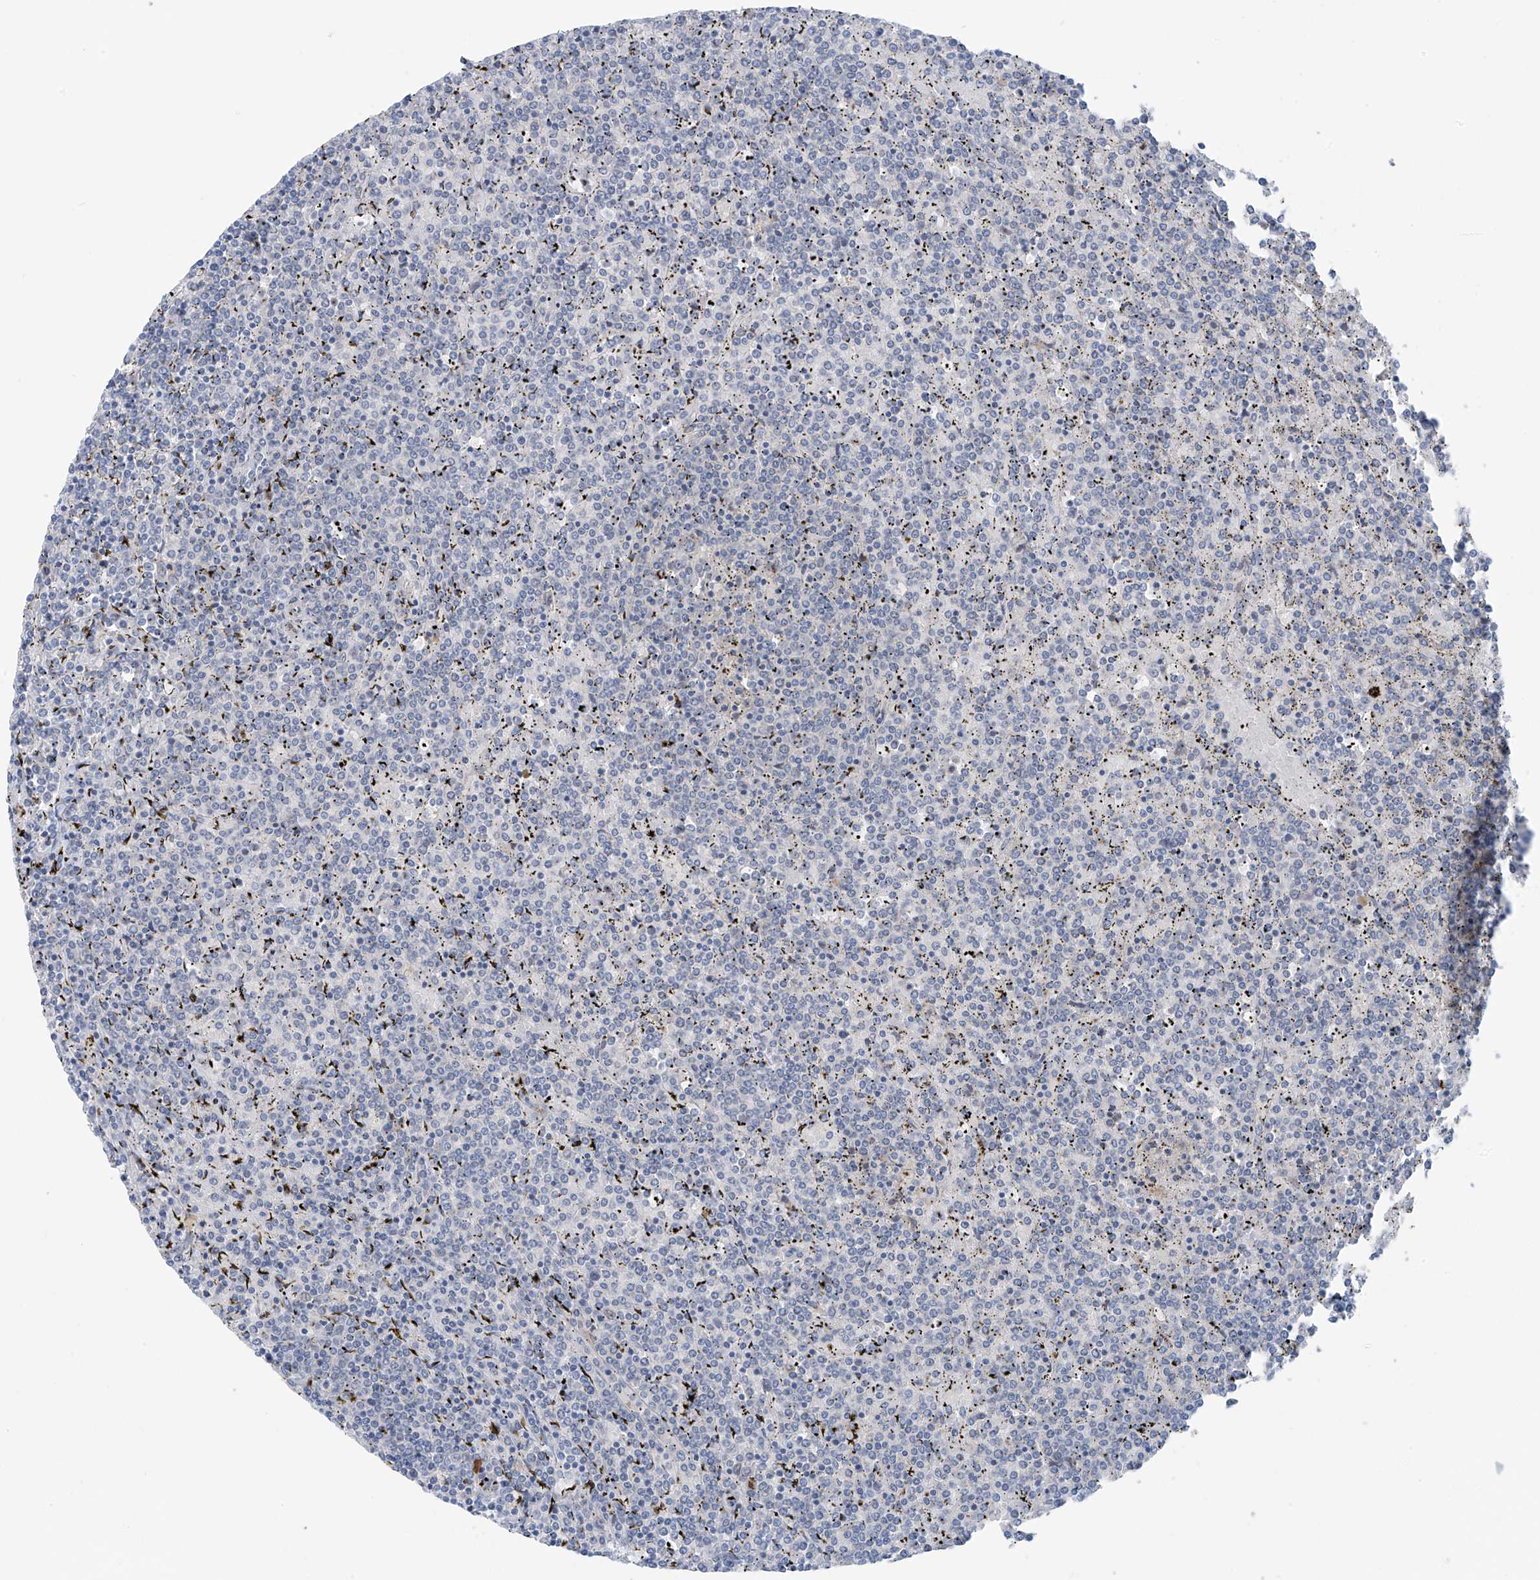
{"staining": {"intensity": "negative", "quantity": "none", "location": "none"}, "tissue": "lymphoma", "cell_type": "Tumor cells", "image_type": "cancer", "snomed": [{"axis": "morphology", "description": "Malignant lymphoma, non-Hodgkin's type, Low grade"}, {"axis": "topography", "description": "Spleen"}], "caption": "Malignant lymphoma, non-Hodgkin's type (low-grade) was stained to show a protein in brown. There is no significant staining in tumor cells.", "gene": "ZNF793", "patient": {"sex": "female", "age": 19}}